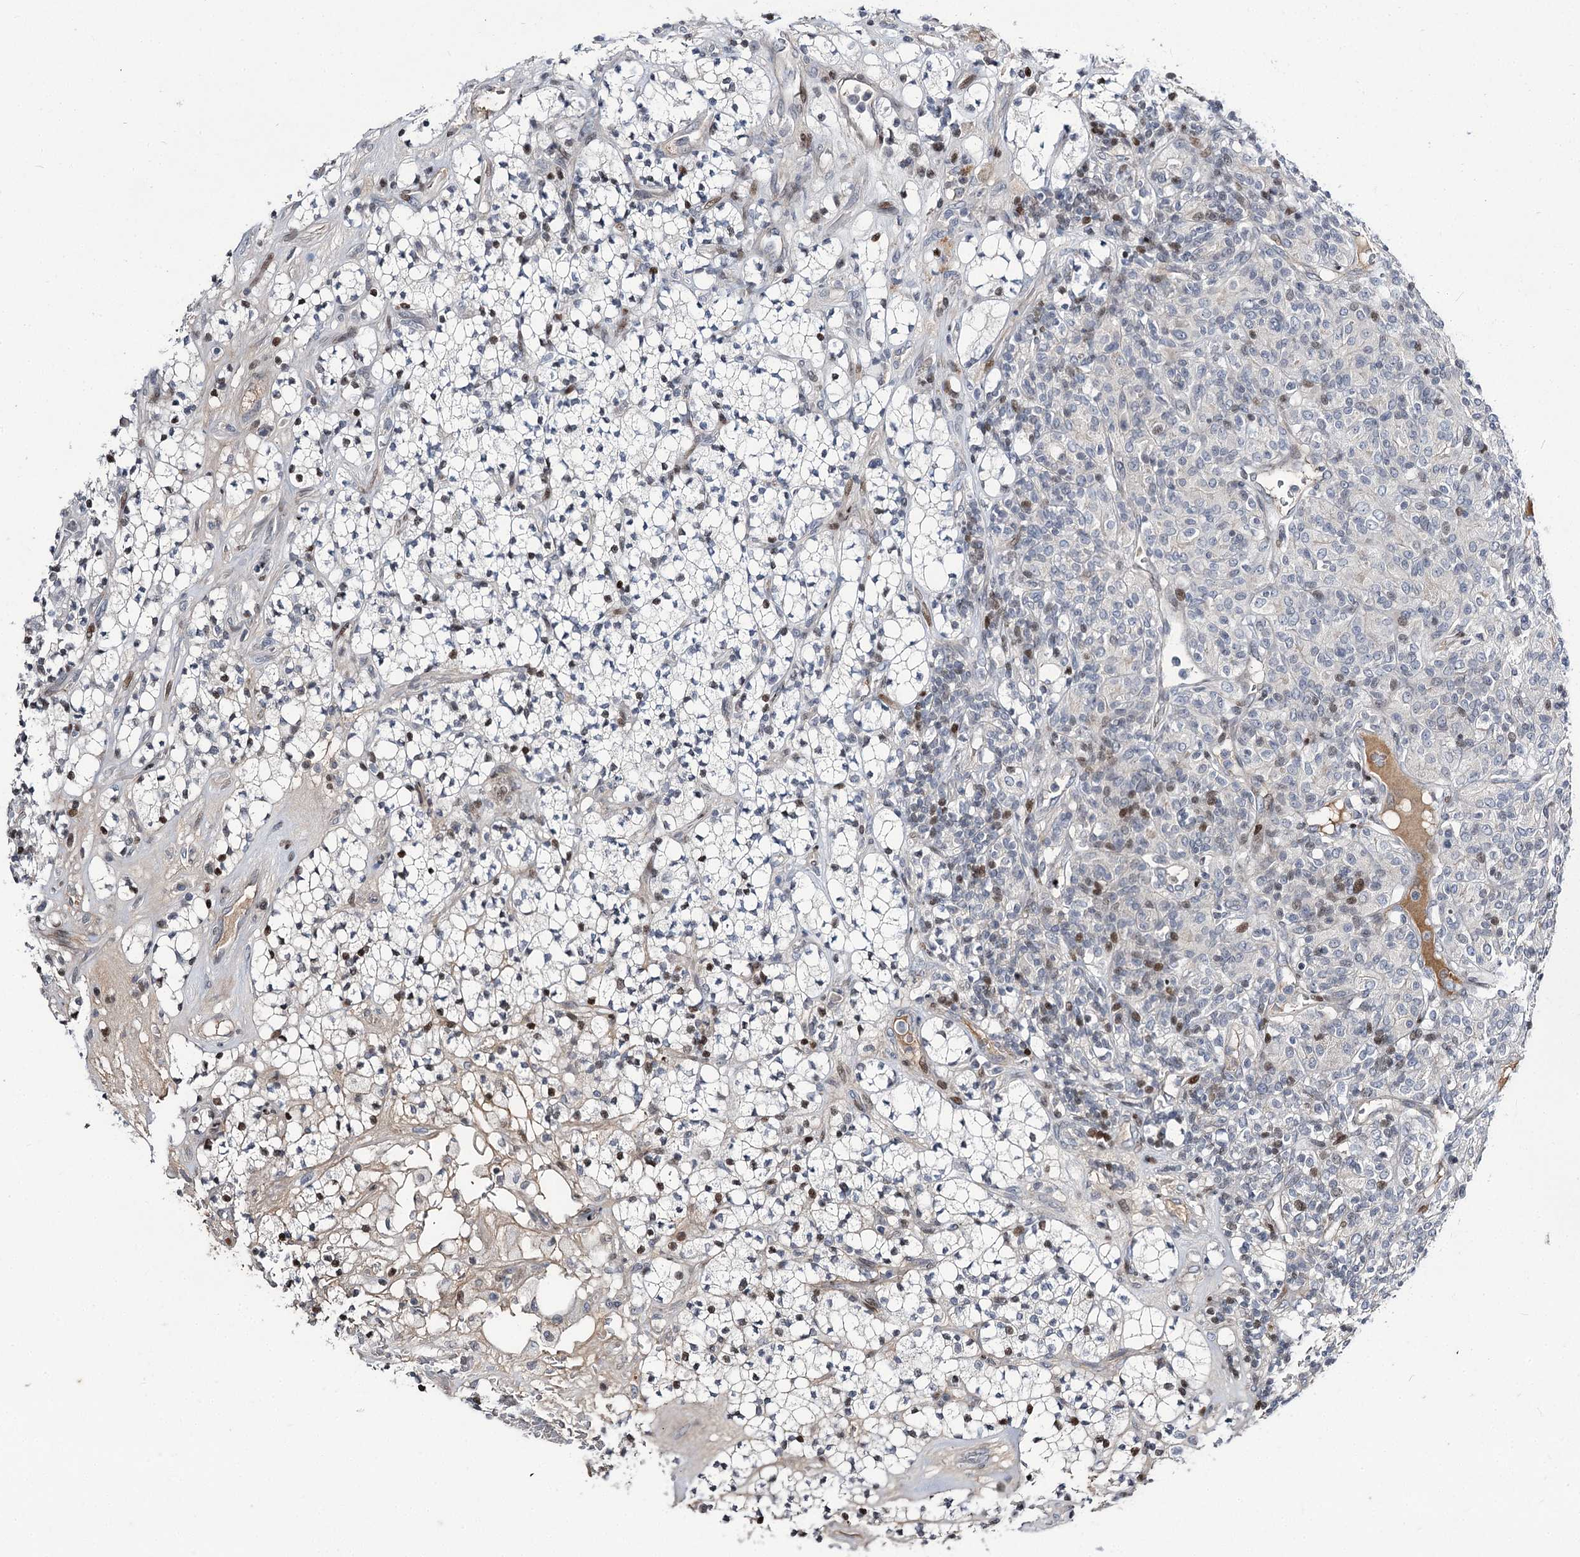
{"staining": {"intensity": "moderate", "quantity": "<25%", "location": "nuclear"}, "tissue": "renal cancer", "cell_type": "Tumor cells", "image_type": "cancer", "snomed": [{"axis": "morphology", "description": "Adenocarcinoma, NOS"}, {"axis": "topography", "description": "Kidney"}], "caption": "Immunohistochemistry histopathology image of human adenocarcinoma (renal) stained for a protein (brown), which displays low levels of moderate nuclear staining in approximately <25% of tumor cells.", "gene": "ITFG2", "patient": {"sex": "male", "age": 77}}